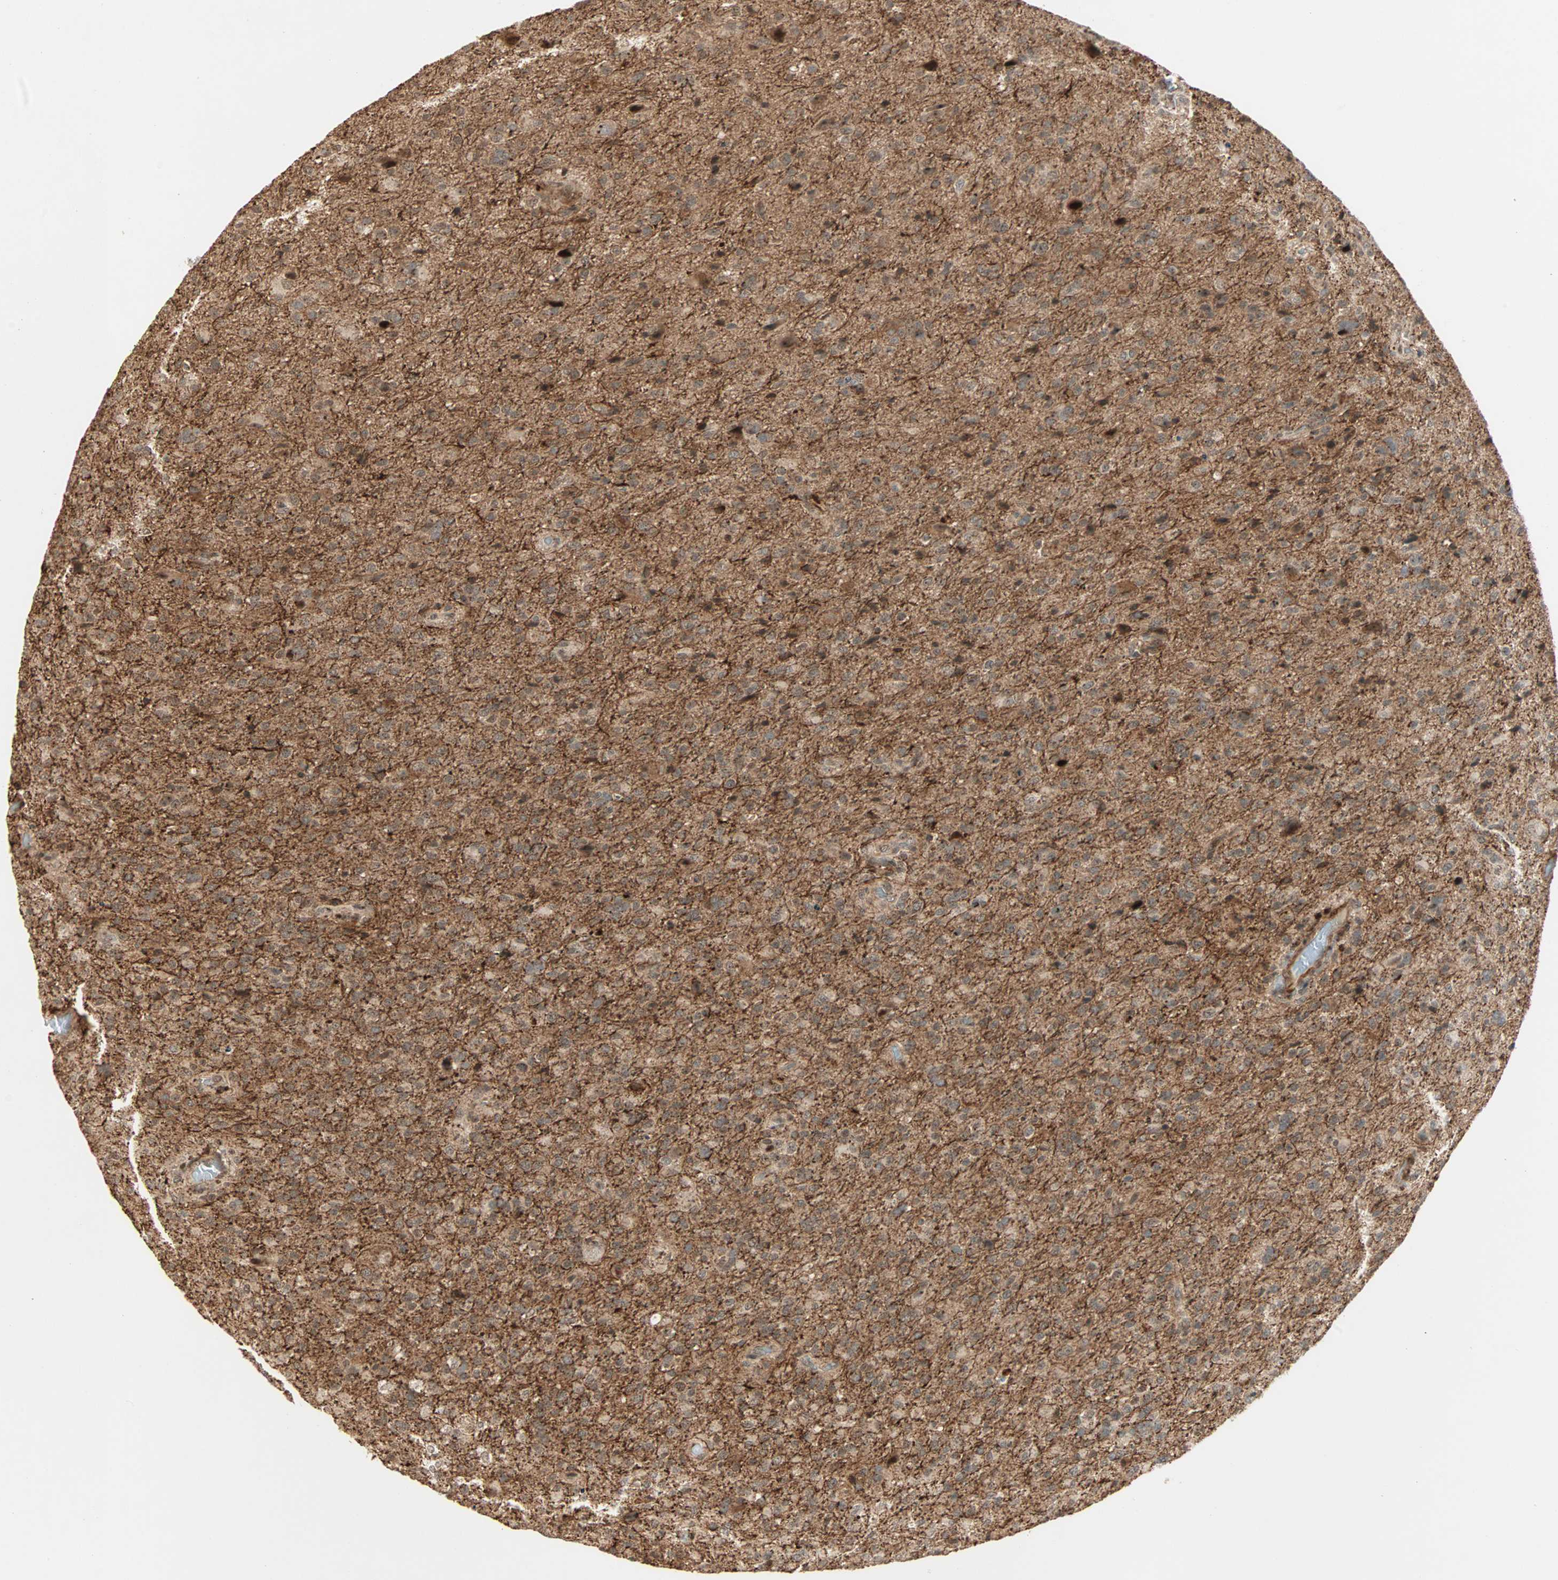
{"staining": {"intensity": "strong", "quantity": ">75%", "location": "cytoplasmic/membranous,nuclear"}, "tissue": "glioma", "cell_type": "Tumor cells", "image_type": "cancer", "snomed": [{"axis": "morphology", "description": "Glioma, malignant, High grade"}, {"axis": "topography", "description": "Brain"}], "caption": "DAB (3,3'-diaminobenzidine) immunohistochemical staining of glioma displays strong cytoplasmic/membranous and nuclear protein expression in approximately >75% of tumor cells.", "gene": "ZBED9", "patient": {"sex": "male", "age": 71}}